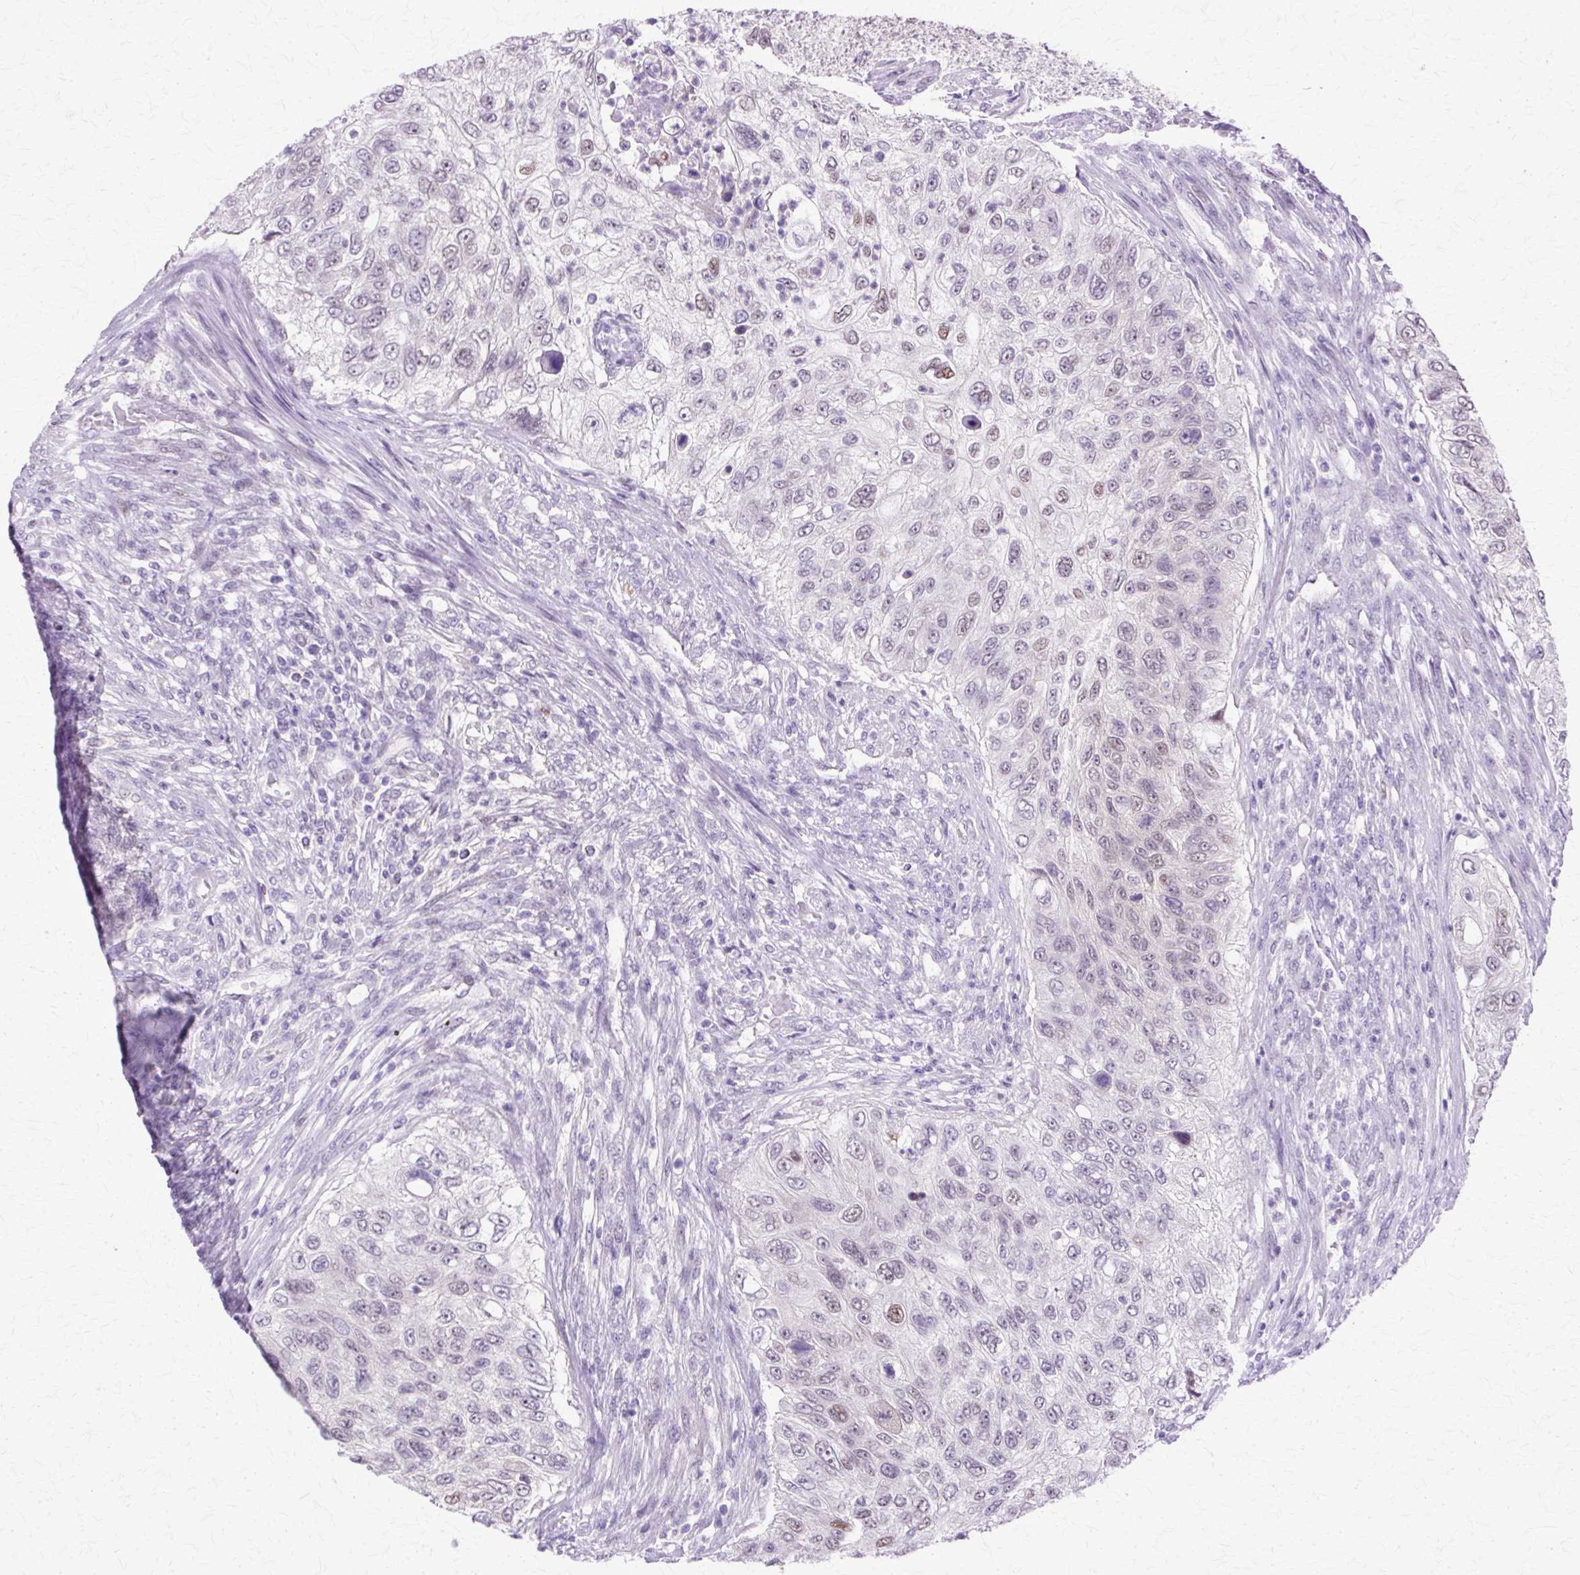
{"staining": {"intensity": "moderate", "quantity": "<25%", "location": "nuclear"}, "tissue": "urothelial cancer", "cell_type": "Tumor cells", "image_type": "cancer", "snomed": [{"axis": "morphology", "description": "Urothelial carcinoma, High grade"}, {"axis": "topography", "description": "Urinary bladder"}], "caption": "Brown immunohistochemical staining in human urothelial carcinoma (high-grade) displays moderate nuclear expression in about <25% of tumor cells.", "gene": "HSPA8", "patient": {"sex": "female", "age": 60}}